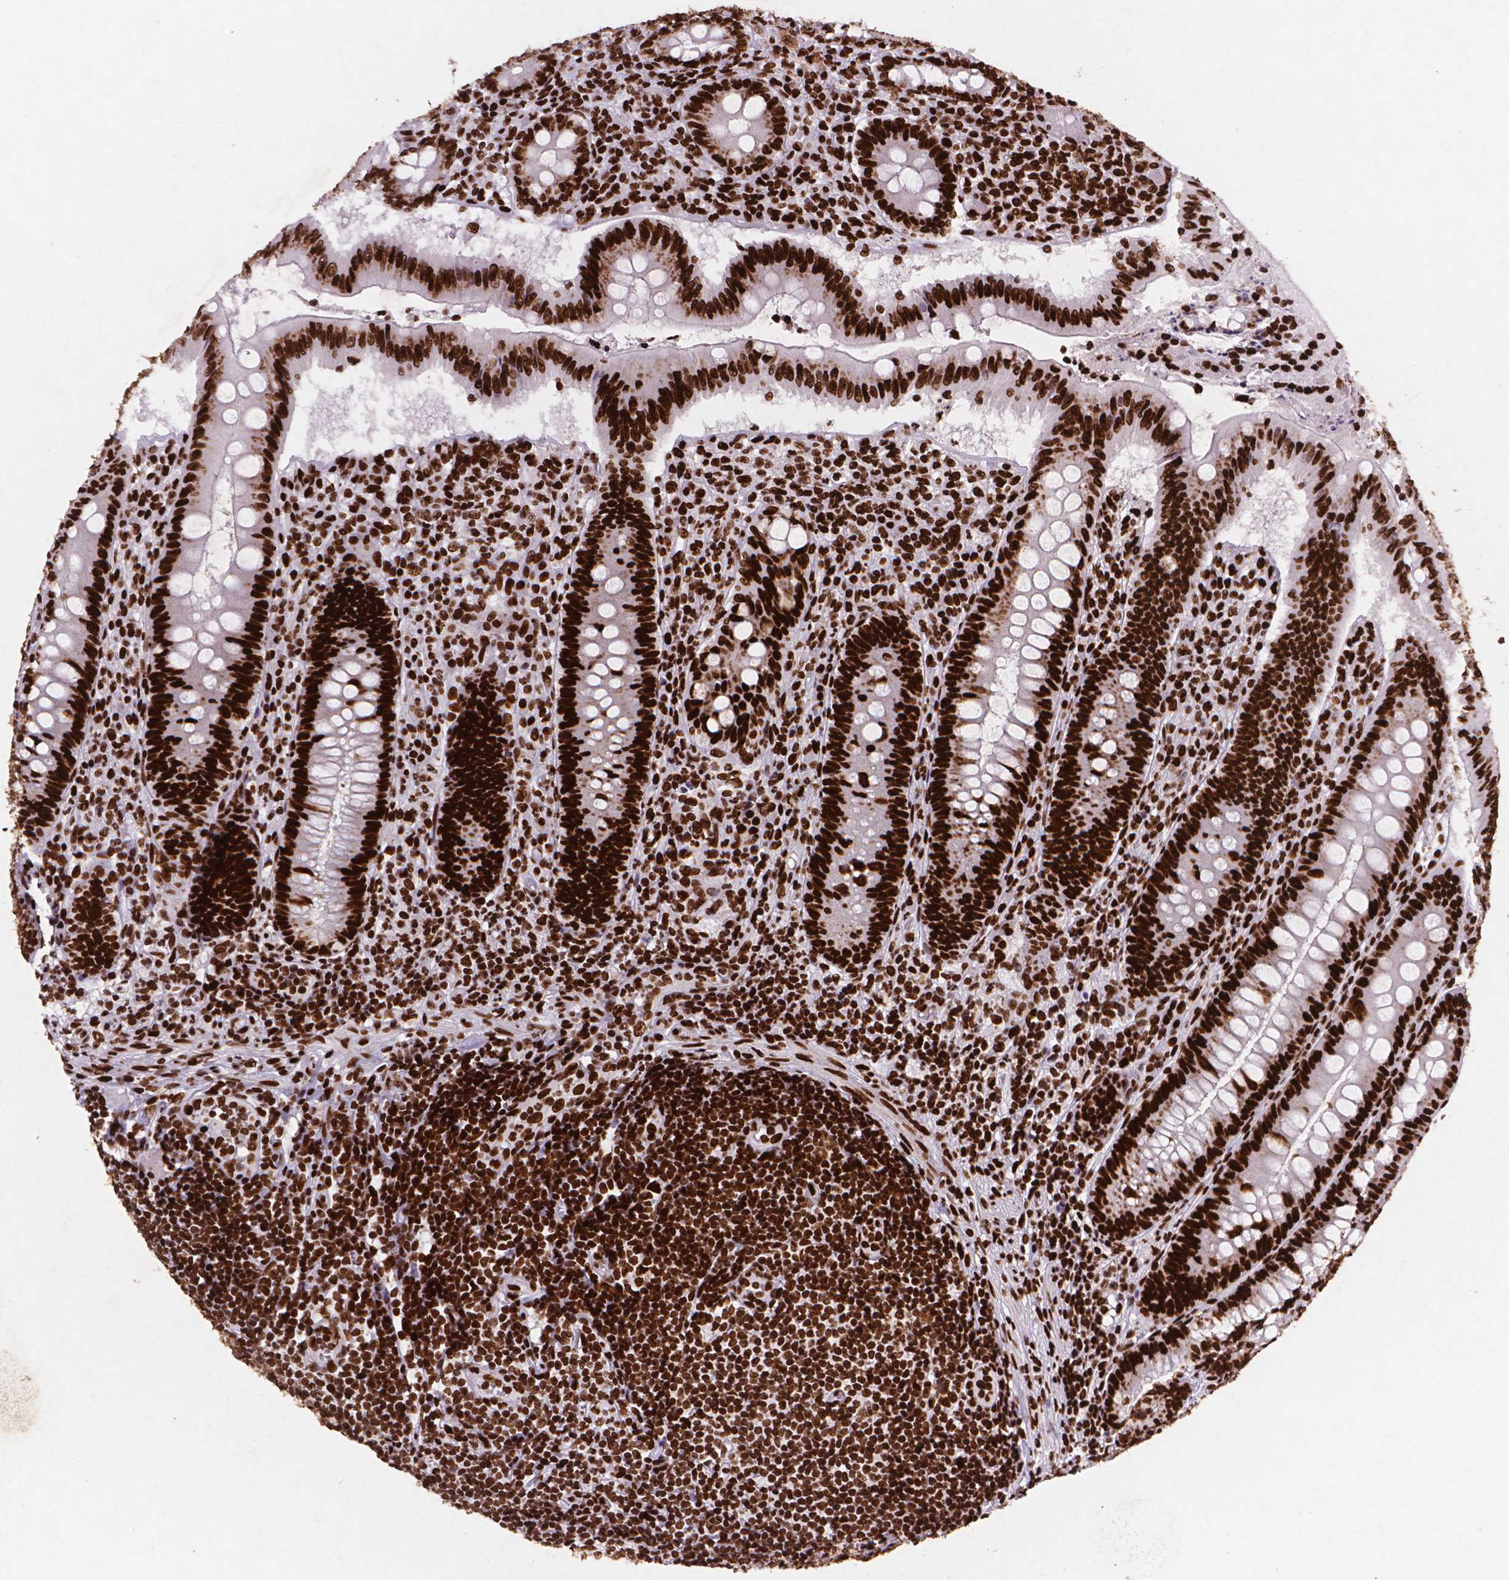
{"staining": {"intensity": "strong", "quantity": ">75%", "location": "nuclear"}, "tissue": "appendix", "cell_type": "Glandular cells", "image_type": "normal", "snomed": [{"axis": "morphology", "description": "Normal tissue, NOS"}, {"axis": "morphology", "description": "Inflammation, NOS"}, {"axis": "topography", "description": "Appendix"}], "caption": "Benign appendix was stained to show a protein in brown. There is high levels of strong nuclear staining in approximately >75% of glandular cells. Using DAB (3,3'-diaminobenzidine) (brown) and hematoxylin (blue) stains, captured at high magnification using brightfield microscopy.", "gene": "CITED2", "patient": {"sex": "male", "age": 16}}